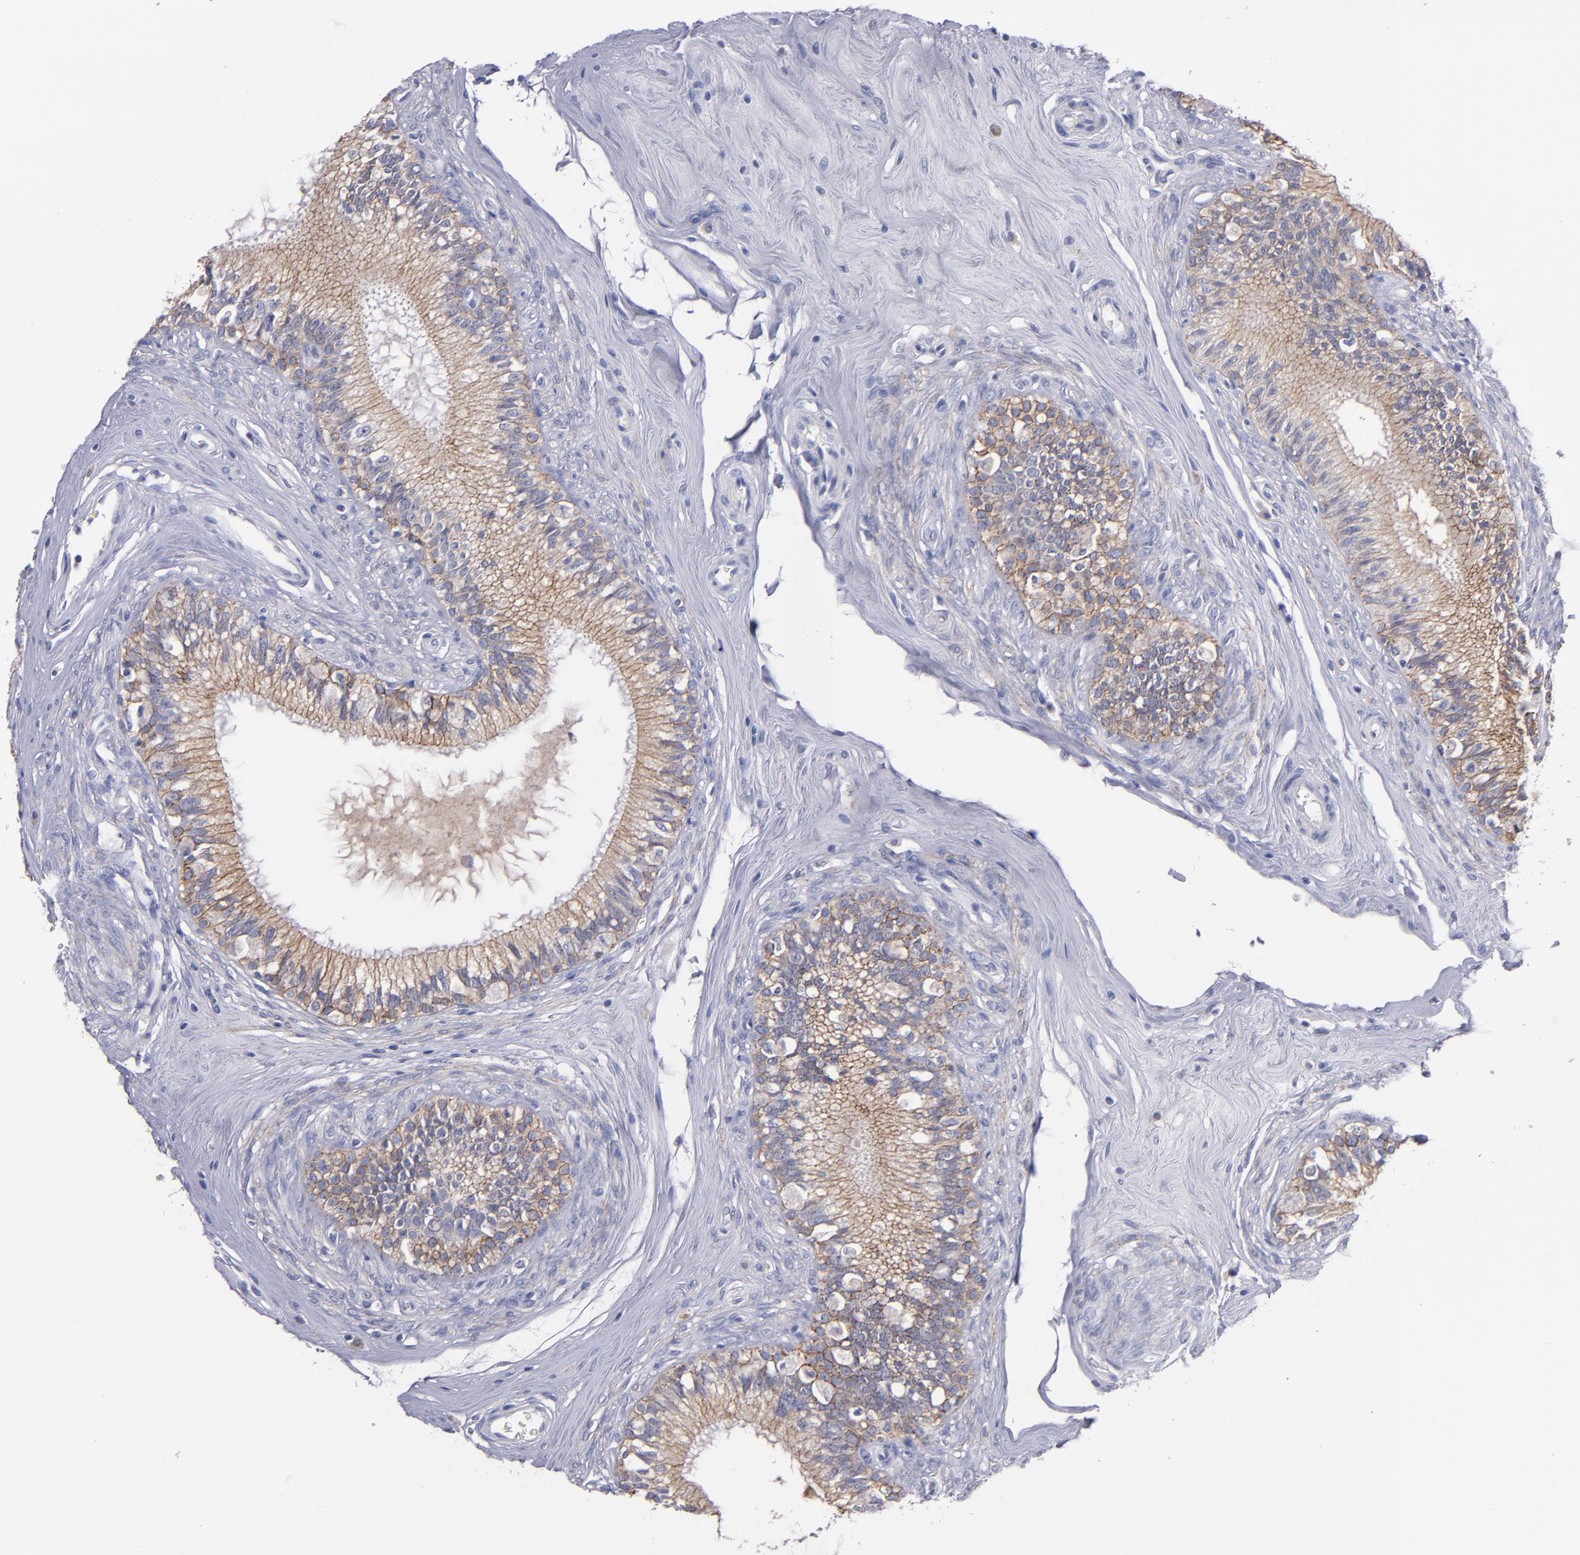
{"staining": {"intensity": "moderate", "quantity": ">75%", "location": "cytoplasmic/membranous"}, "tissue": "epididymis", "cell_type": "Glandular cells", "image_type": "normal", "snomed": [{"axis": "morphology", "description": "Normal tissue, NOS"}, {"axis": "morphology", "description": "Inflammation, NOS"}, {"axis": "topography", "description": "Epididymis"}], "caption": "The image reveals a brown stain indicating the presence of a protein in the cytoplasmic/membranous of glandular cells in epididymis. The staining was performed using DAB (3,3'-diaminobenzidine), with brown indicating positive protein expression. Nuclei are stained blue with hematoxylin.", "gene": "CDH3", "patient": {"sex": "male", "age": 84}}